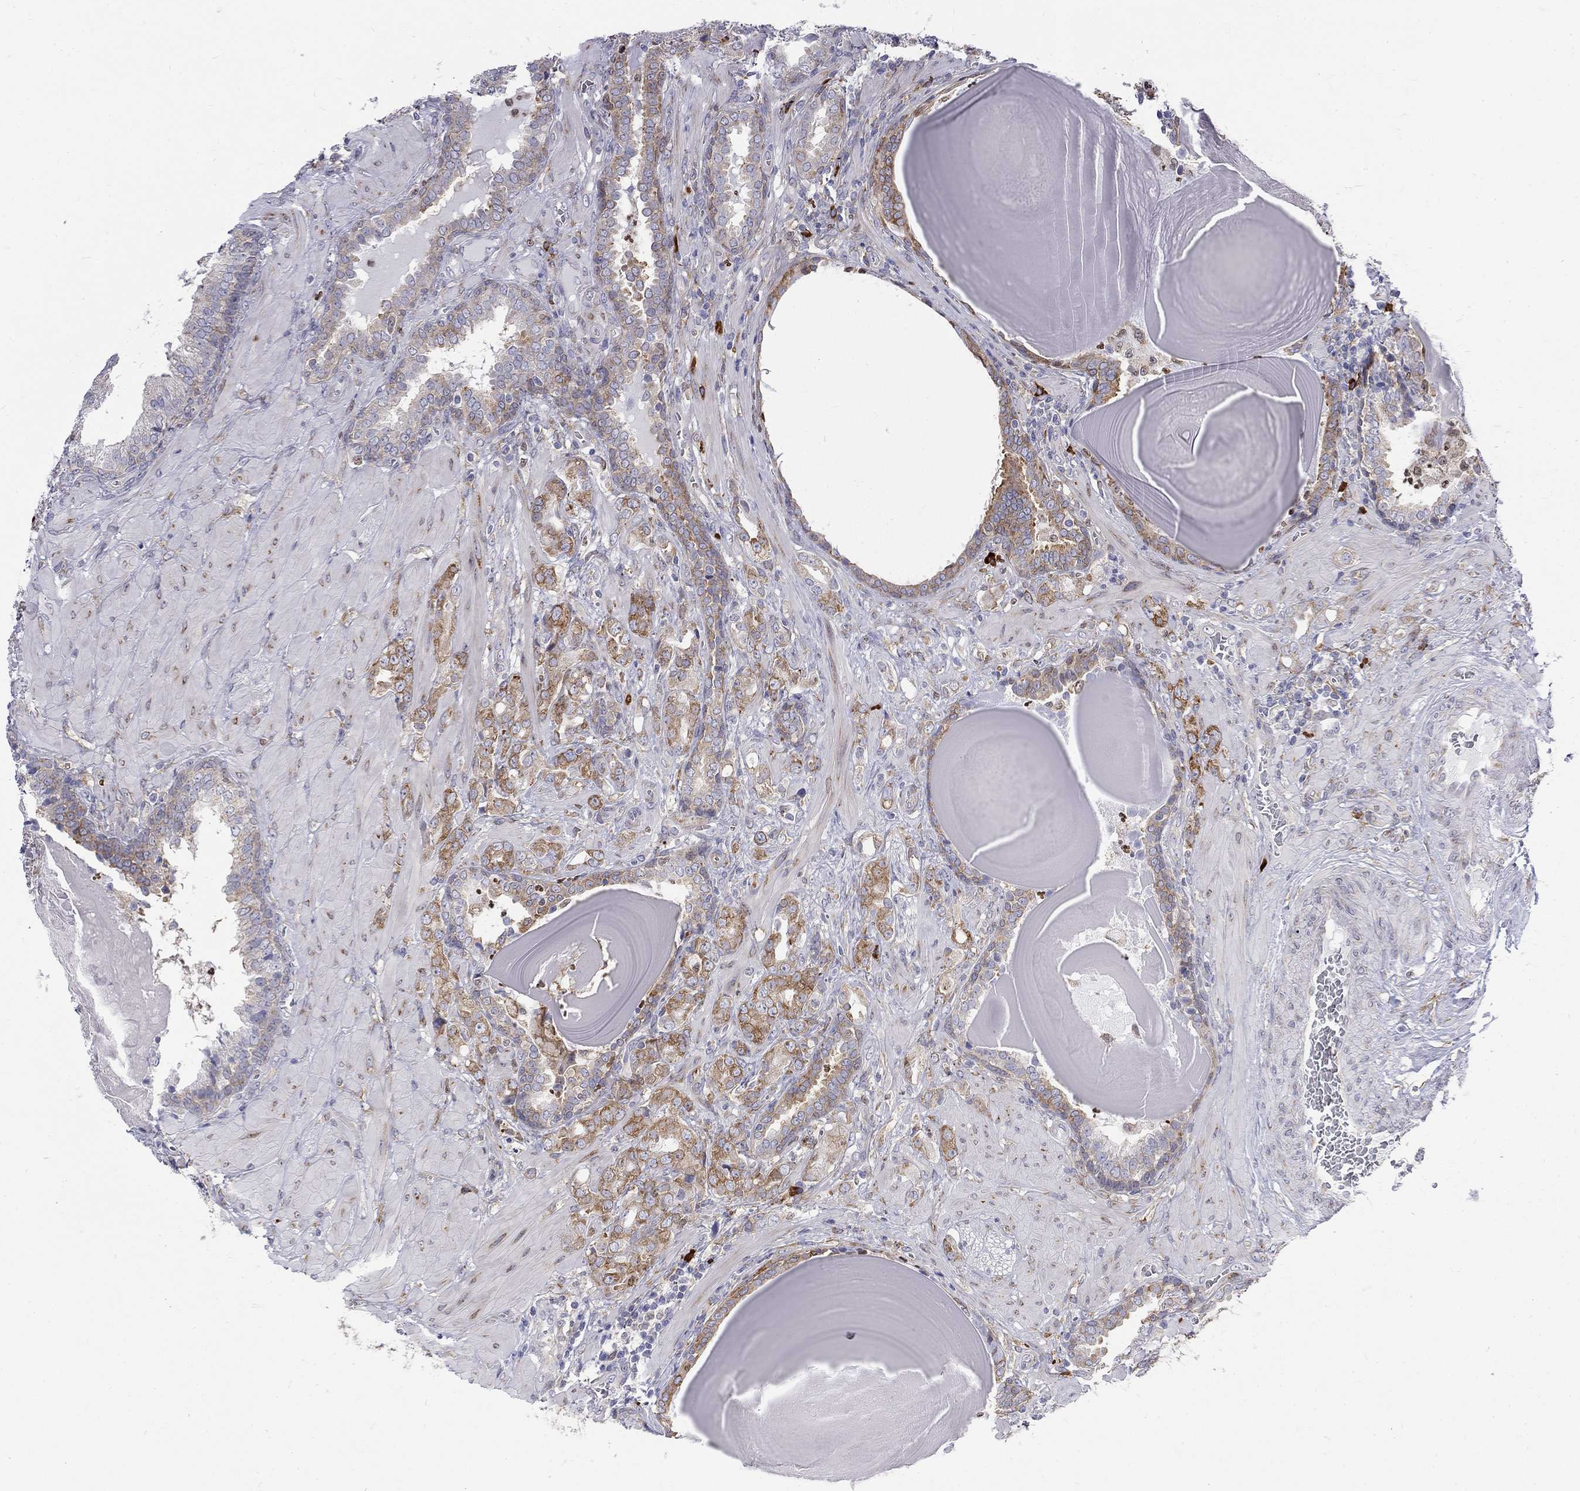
{"staining": {"intensity": "strong", "quantity": ">75%", "location": "cytoplasmic/membranous"}, "tissue": "prostate cancer", "cell_type": "Tumor cells", "image_type": "cancer", "snomed": [{"axis": "morphology", "description": "Adenocarcinoma, NOS"}, {"axis": "topography", "description": "Prostate"}], "caption": "This is an image of IHC staining of prostate adenocarcinoma, which shows strong expression in the cytoplasmic/membranous of tumor cells.", "gene": "PABPC4", "patient": {"sex": "male", "age": 57}}